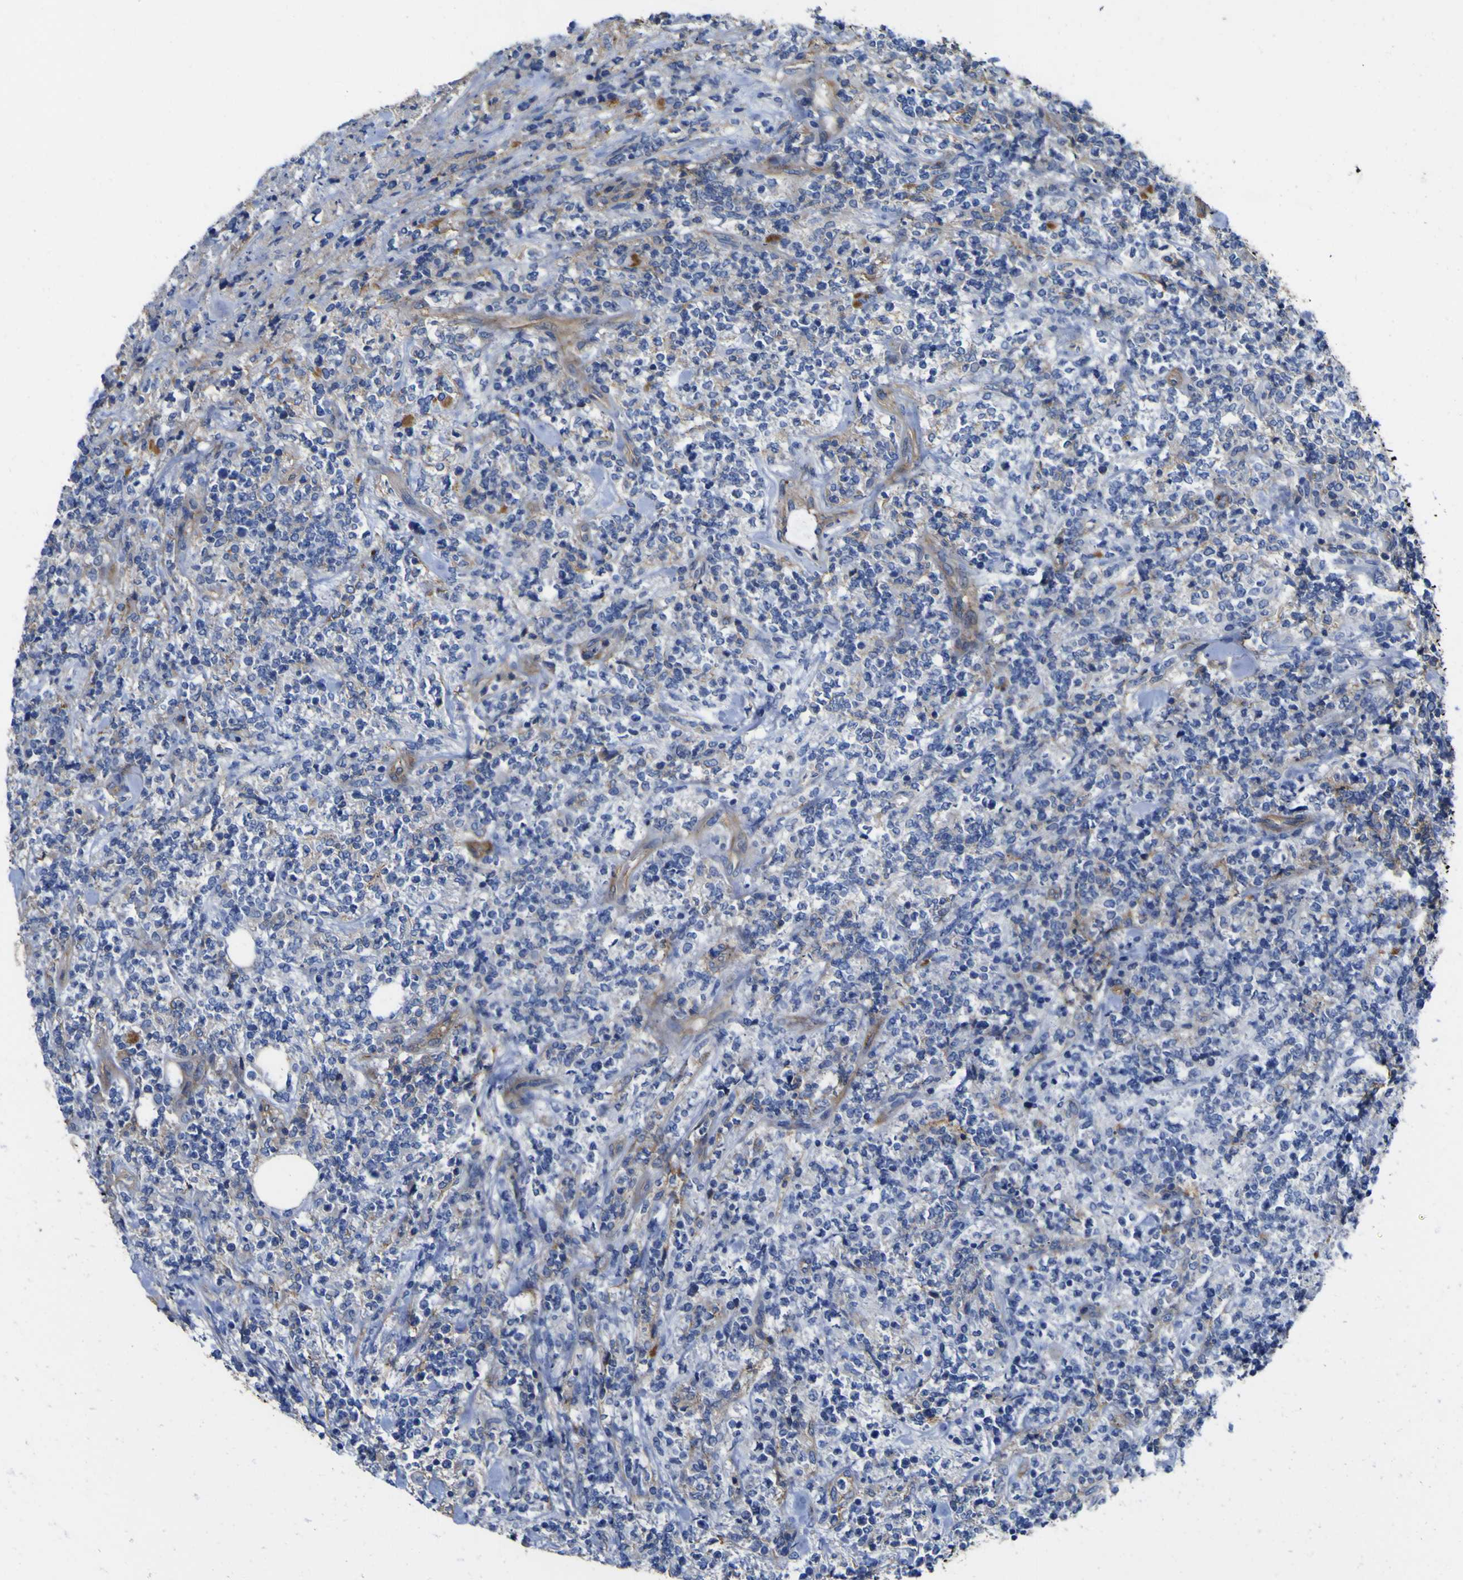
{"staining": {"intensity": "negative", "quantity": "none", "location": "none"}, "tissue": "lymphoma", "cell_type": "Tumor cells", "image_type": "cancer", "snomed": [{"axis": "morphology", "description": "Malignant lymphoma, non-Hodgkin's type, High grade"}, {"axis": "topography", "description": "Soft tissue"}], "caption": "Immunohistochemistry (IHC) of human malignant lymphoma, non-Hodgkin's type (high-grade) displays no positivity in tumor cells. (IHC, brightfield microscopy, high magnification).", "gene": "CD151", "patient": {"sex": "male", "age": 18}}